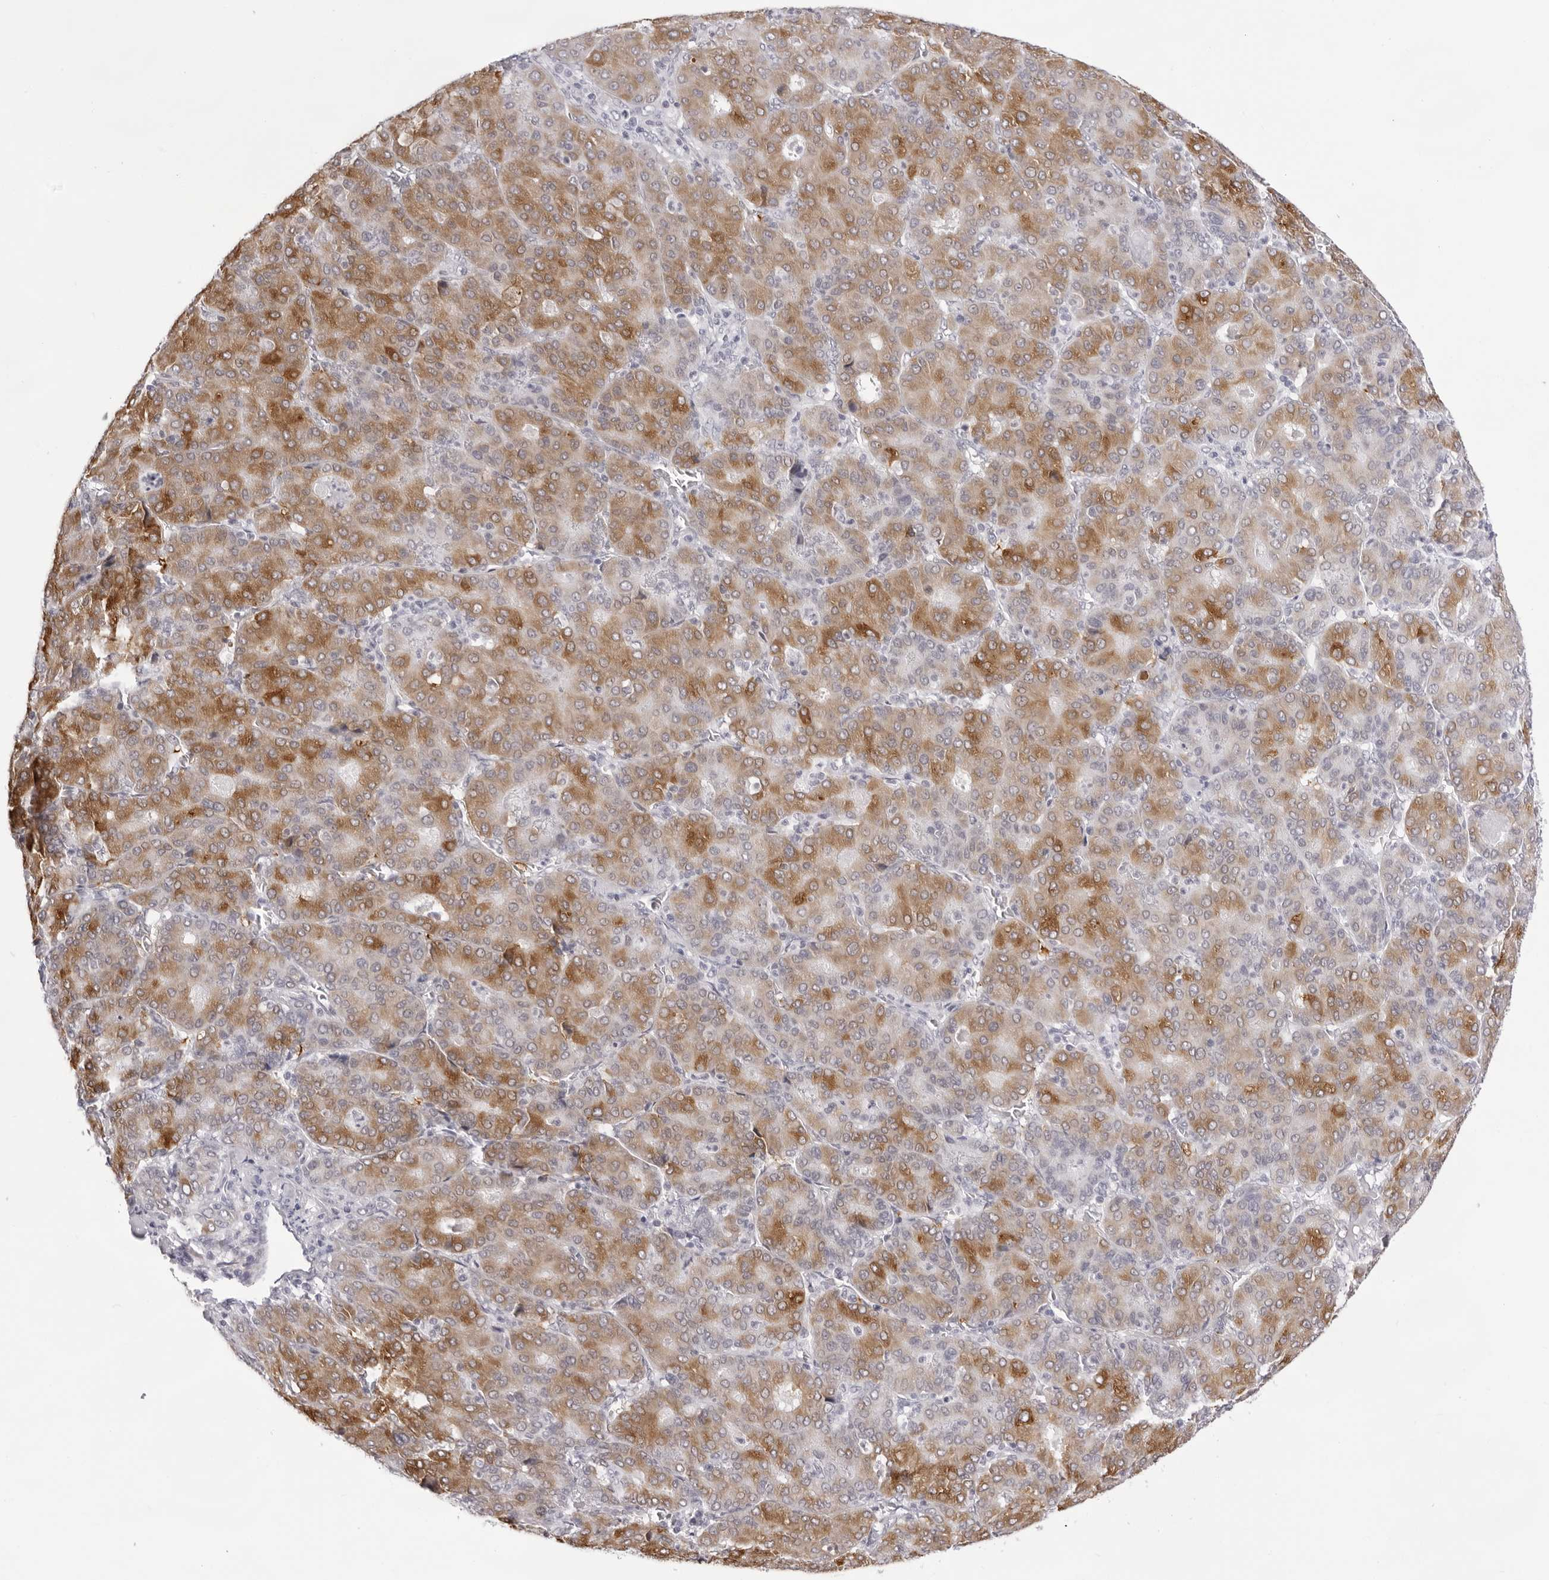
{"staining": {"intensity": "moderate", "quantity": ">75%", "location": "cytoplasmic/membranous"}, "tissue": "liver cancer", "cell_type": "Tumor cells", "image_type": "cancer", "snomed": [{"axis": "morphology", "description": "Carcinoma, Hepatocellular, NOS"}, {"axis": "topography", "description": "Liver"}], "caption": "The histopathology image demonstrates staining of liver cancer (hepatocellular carcinoma), revealing moderate cytoplasmic/membranous protein staining (brown color) within tumor cells.", "gene": "SMIM2", "patient": {"sex": "male", "age": 65}}